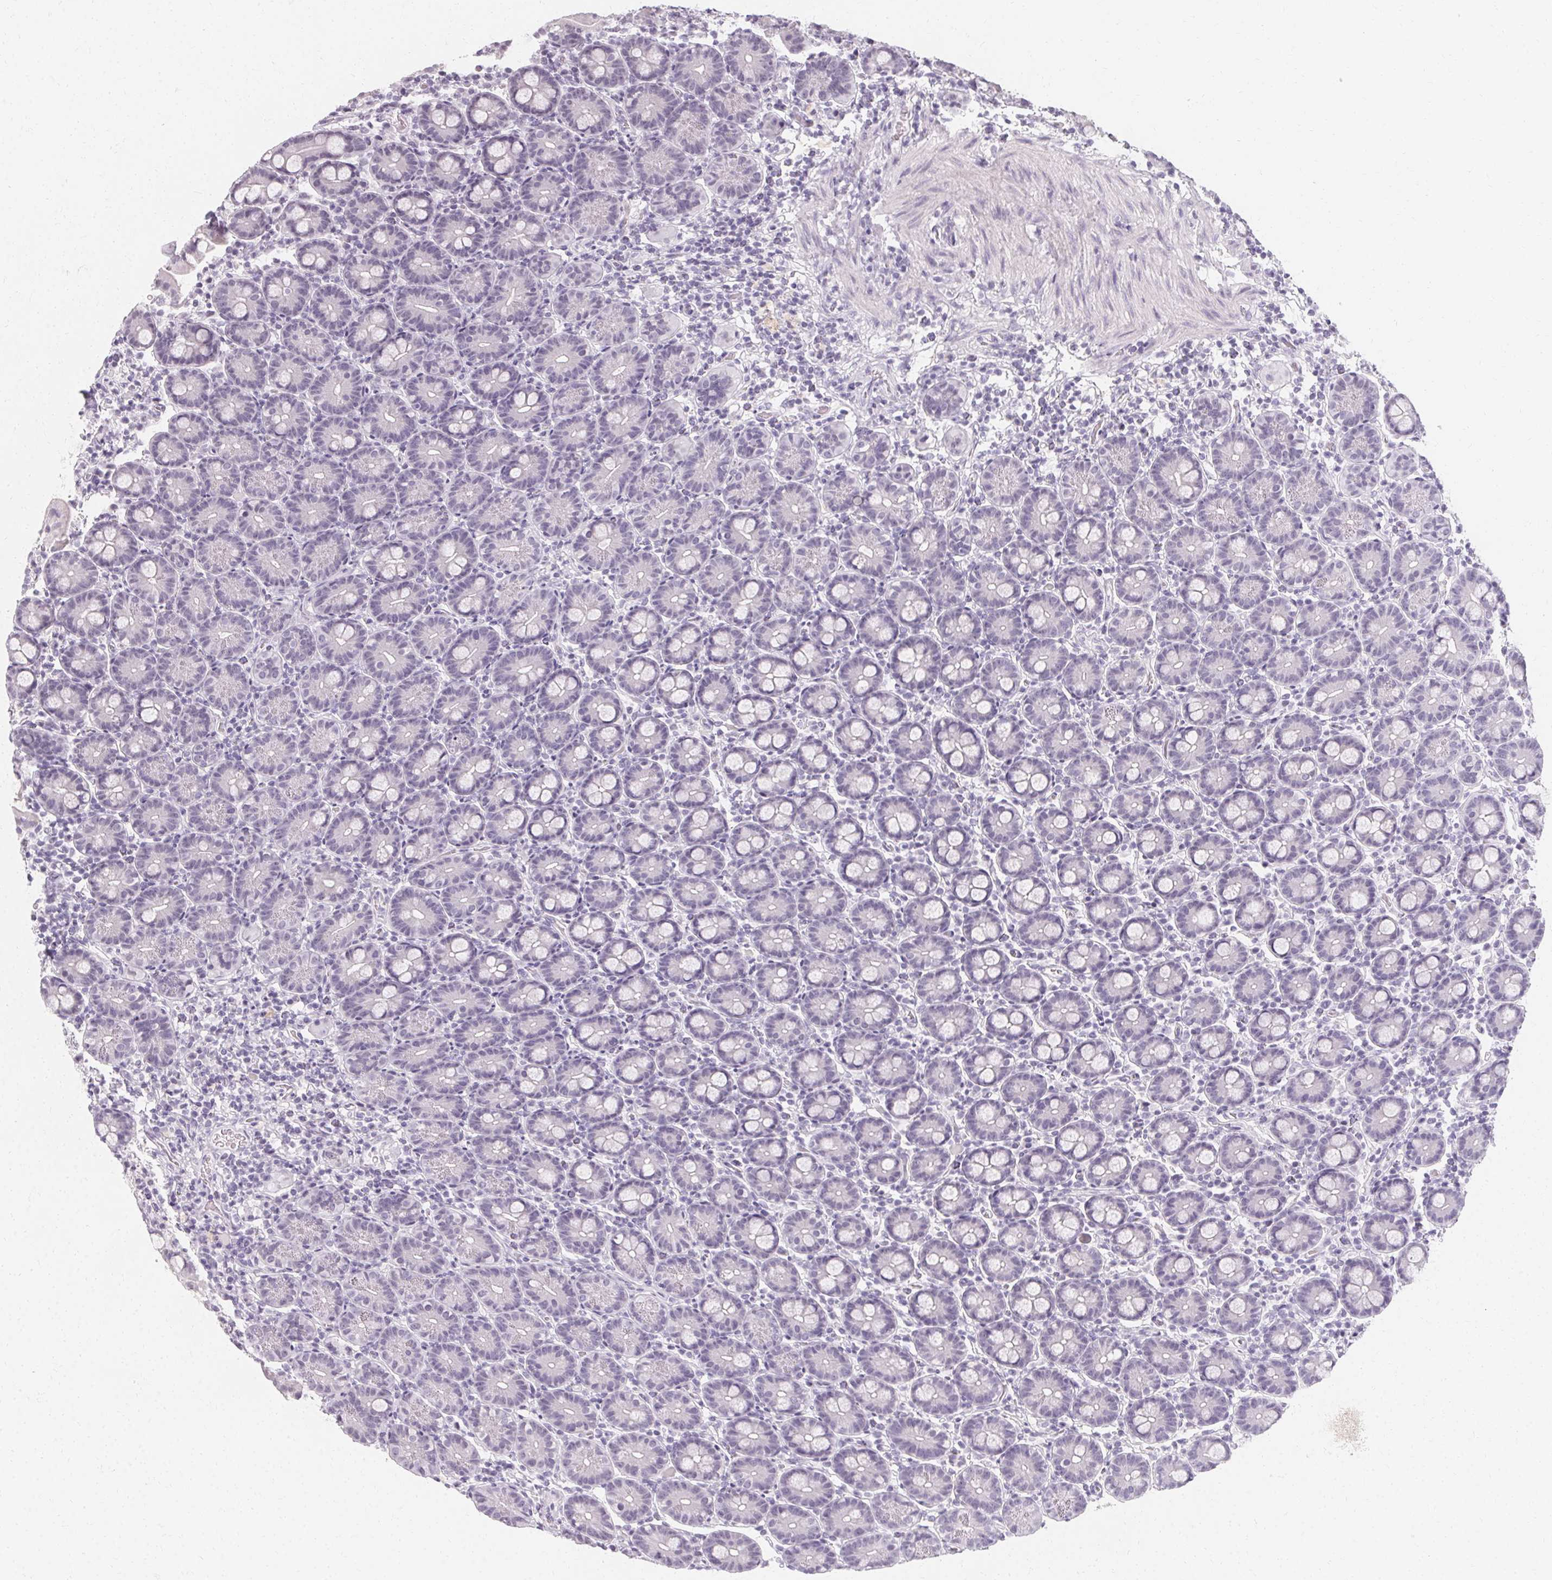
{"staining": {"intensity": "negative", "quantity": "none", "location": "none"}, "tissue": "small intestine", "cell_type": "Glandular cells", "image_type": "normal", "snomed": [{"axis": "morphology", "description": "Normal tissue, NOS"}, {"axis": "topography", "description": "Small intestine"}], "caption": "Protein analysis of benign small intestine demonstrates no significant positivity in glandular cells. (DAB immunohistochemistry (IHC), high magnification).", "gene": "SYNPR", "patient": {"sex": "male", "age": 26}}